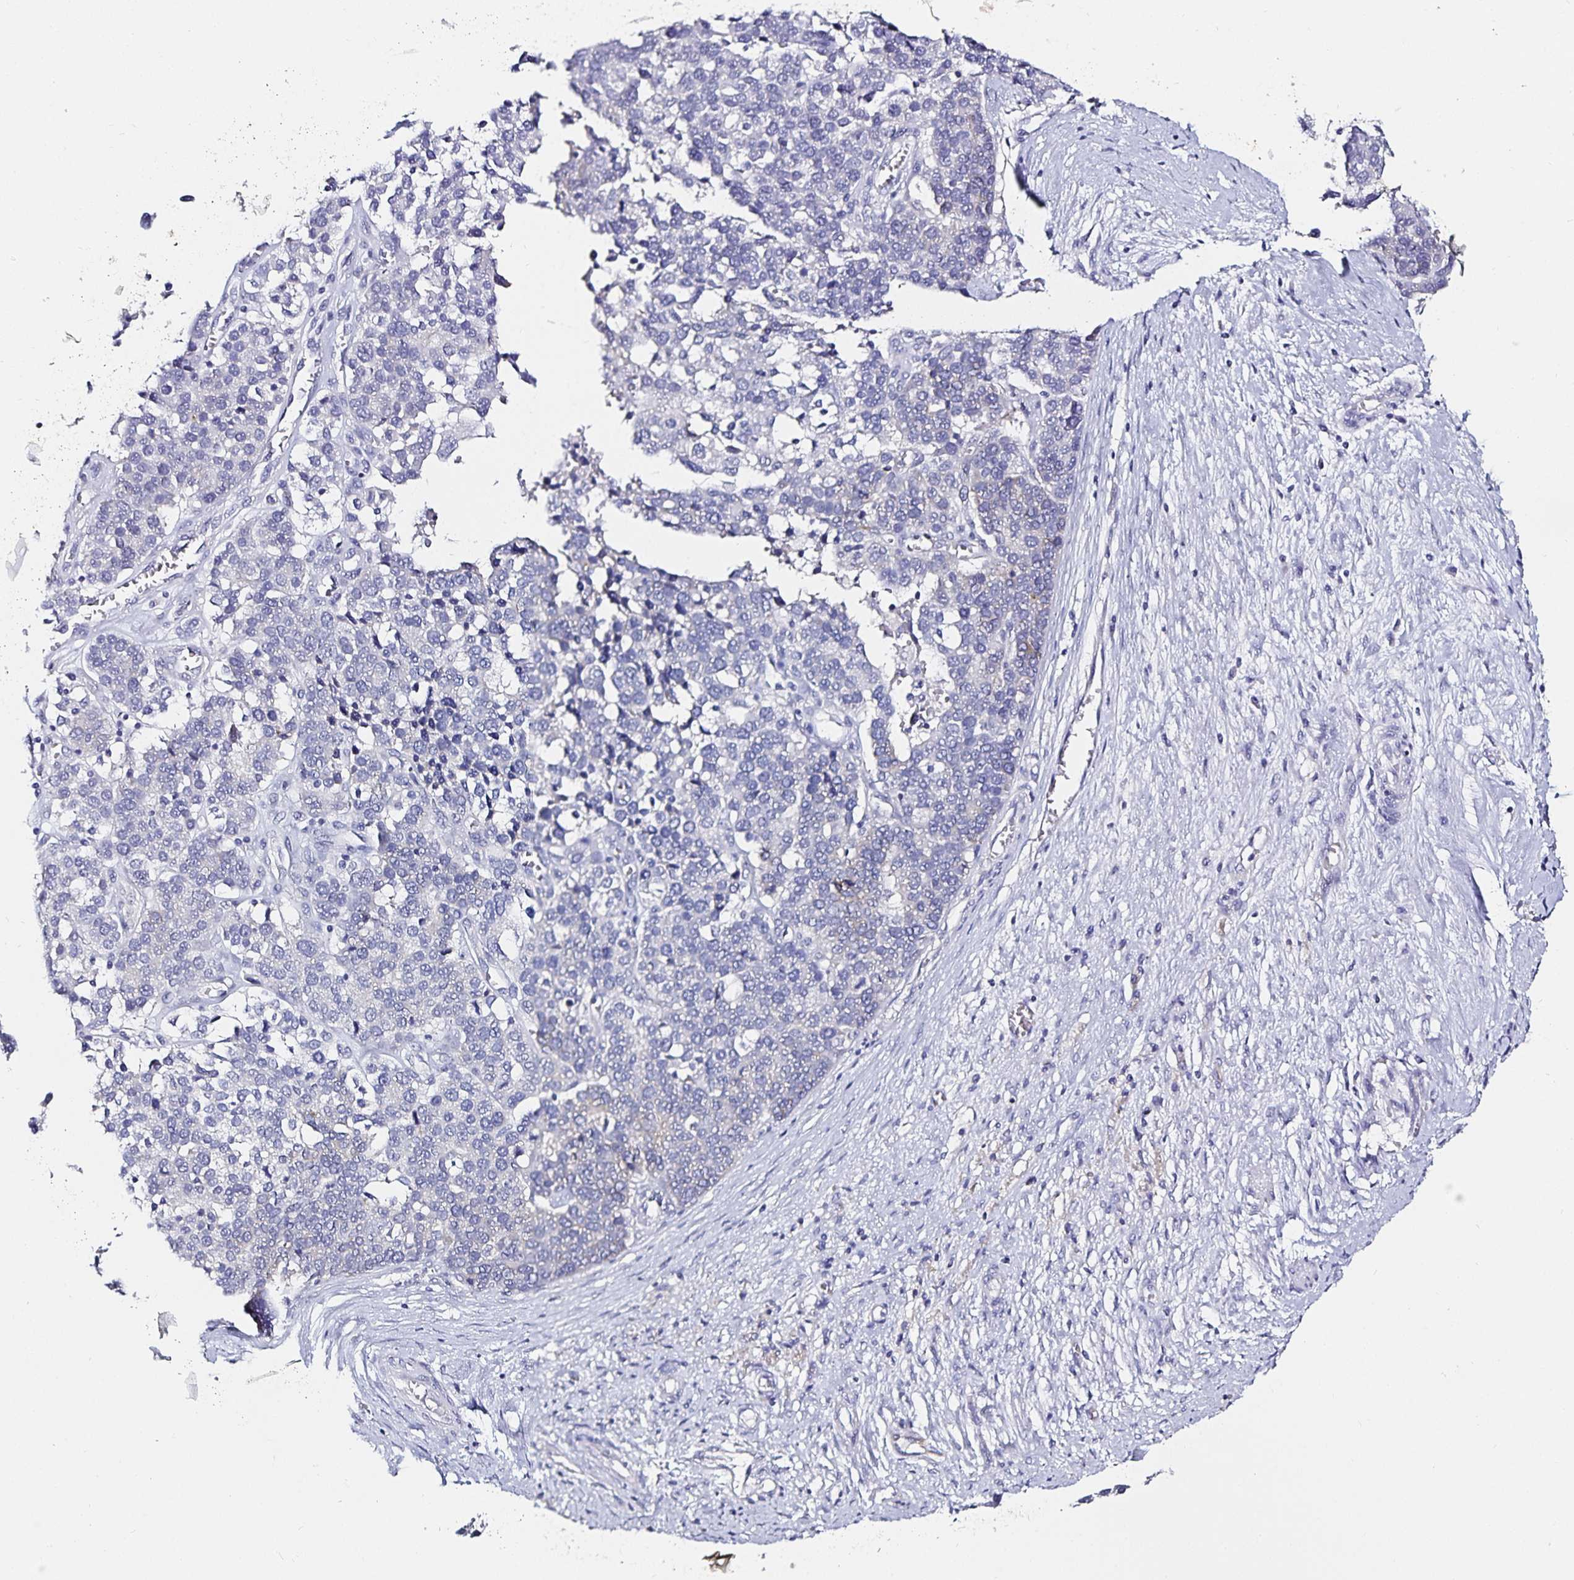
{"staining": {"intensity": "negative", "quantity": "none", "location": "none"}, "tissue": "ovarian cancer", "cell_type": "Tumor cells", "image_type": "cancer", "snomed": [{"axis": "morphology", "description": "Cystadenocarcinoma, serous, NOS"}, {"axis": "topography", "description": "Ovary"}], "caption": "High power microscopy photomicrograph of an immunohistochemistry (IHC) image of serous cystadenocarcinoma (ovarian), revealing no significant expression in tumor cells.", "gene": "TSPAN7", "patient": {"sex": "female", "age": 44}}